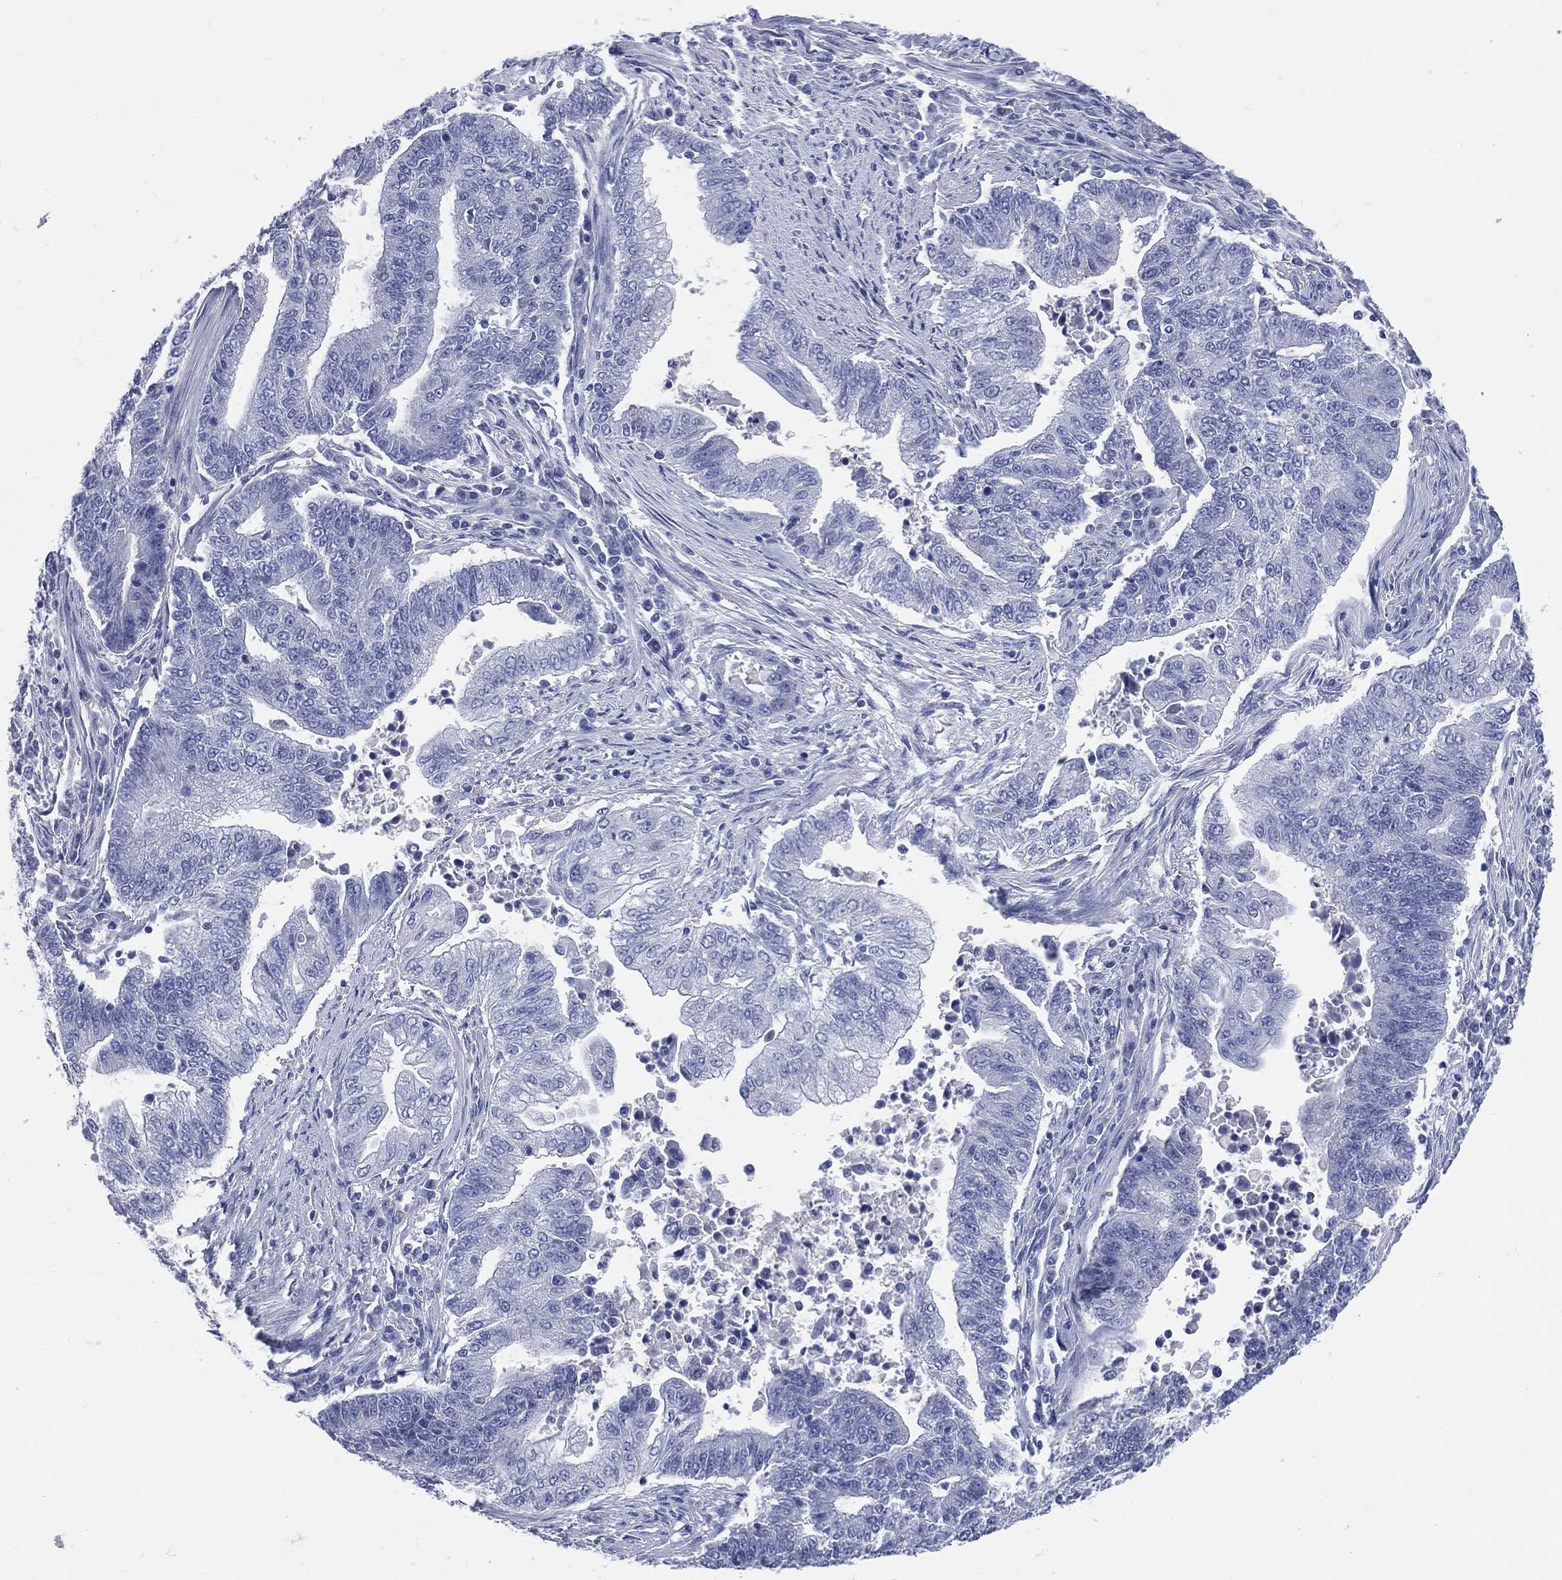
{"staining": {"intensity": "negative", "quantity": "none", "location": "none"}, "tissue": "endometrial cancer", "cell_type": "Tumor cells", "image_type": "cancer", "snomed": [{"axis": "morphology", "description": "Adenocarcinoma, NOS"}, {"axis": "topography", "description": "Uterus"}, {"axis": "topography", "description": "Endometrium"}], "caption": "Endometrial cancer (adenocarcinoma) stained for a protein using IHC reveals no staining tumor cells.", "gene": "CYLC1", "patient": {"sex": "female", "age": 54}}